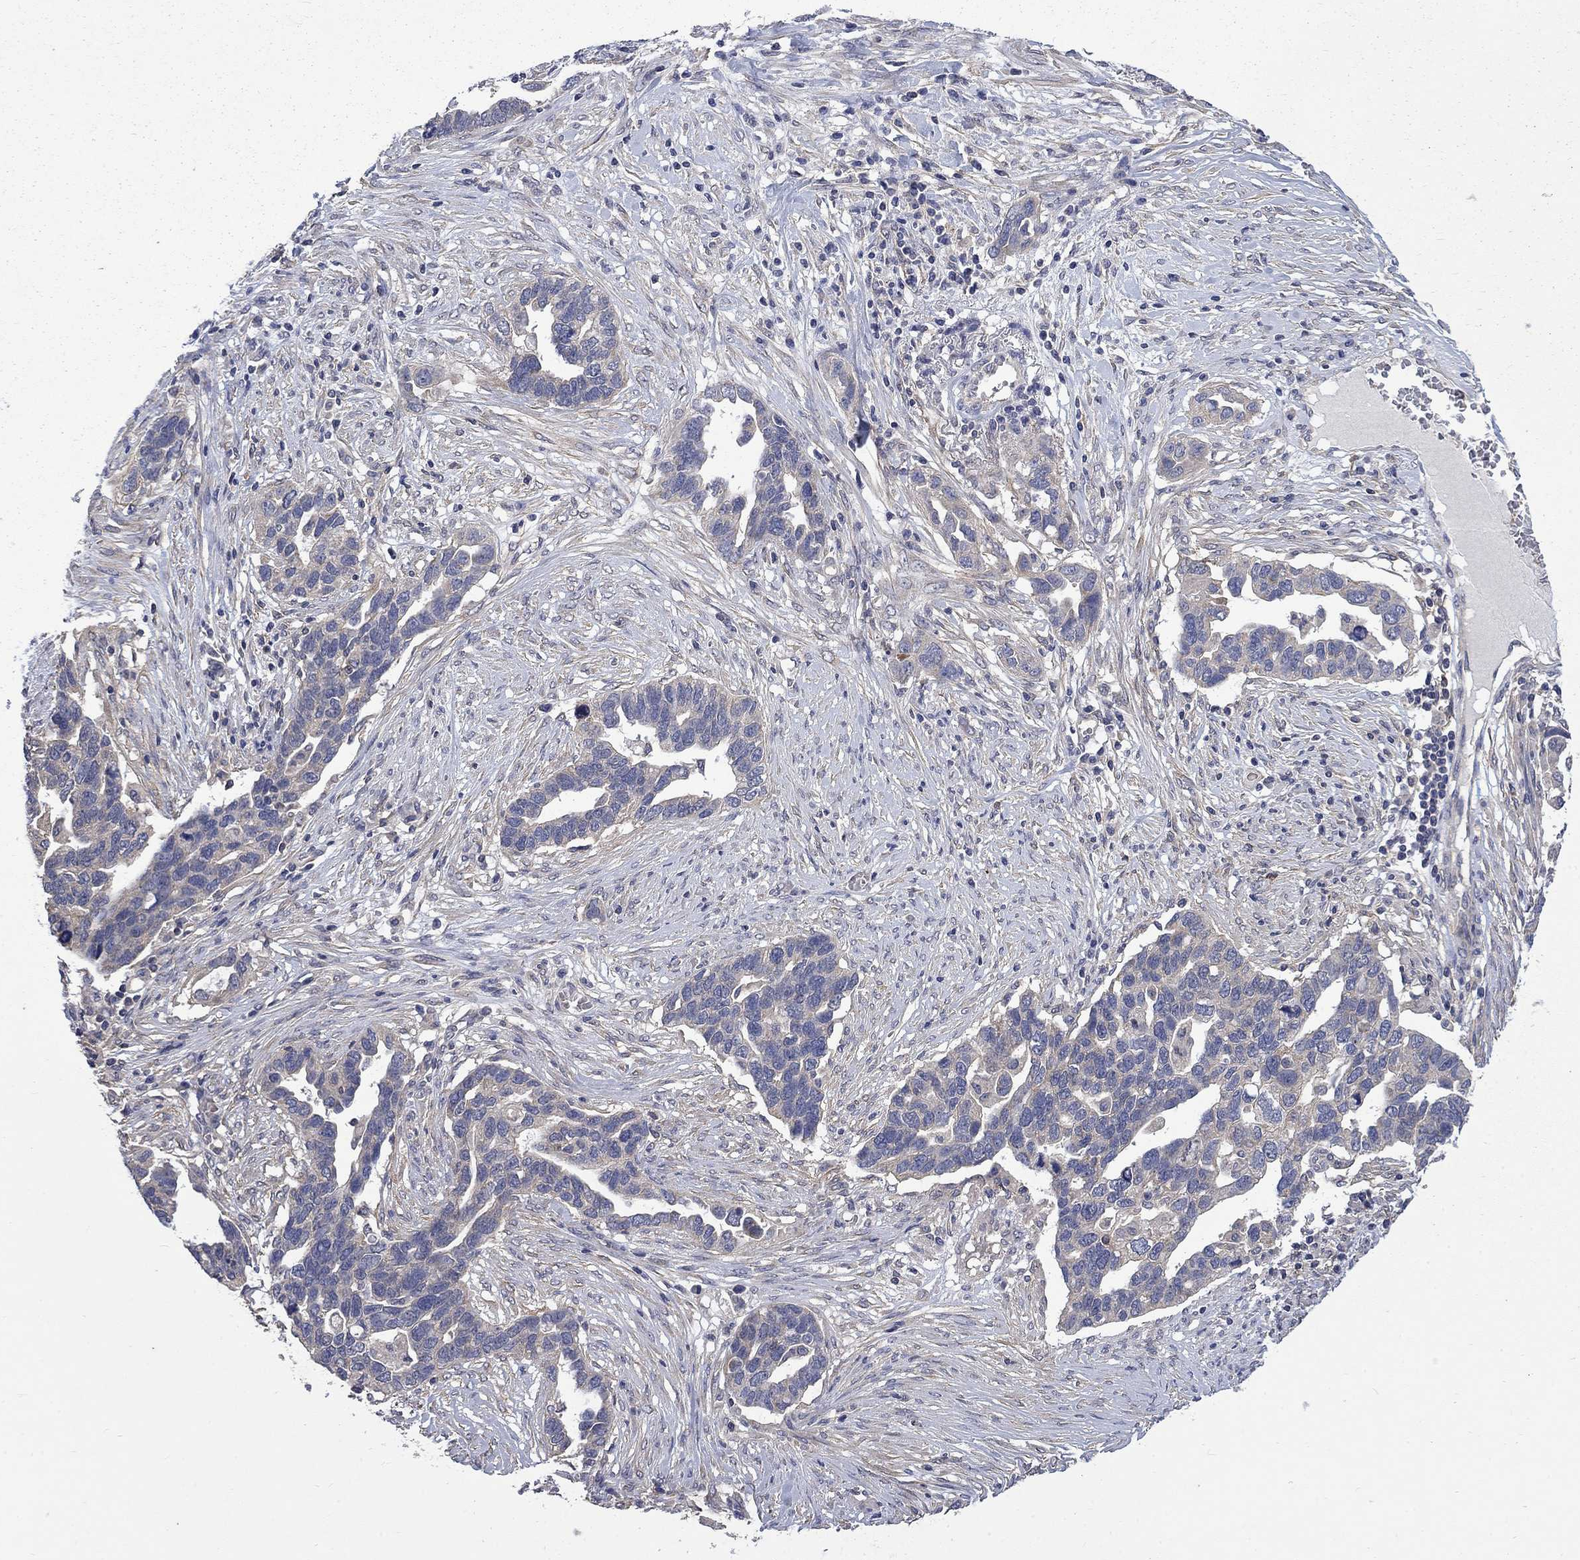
{"staining": {"intensity": "negative", "quantity": "none", "location": "none"}, "tissue": "ovarian cancer", "cell_type": "Tumor cells", "image_type": "cancer", "snomed": [{"axis": "morphology", "description": "Cystadenocarcinoma, serous, NOS"}, {"axis": "topography", "description": "Ovary"}], "caption": "Protein analysis of ovarian cancer (serous cystadenocarcinoma) reveals no significant expression in tumor cells.", "gene": "HSPA12A", "patient": {"sex": "female", "age": 54}}